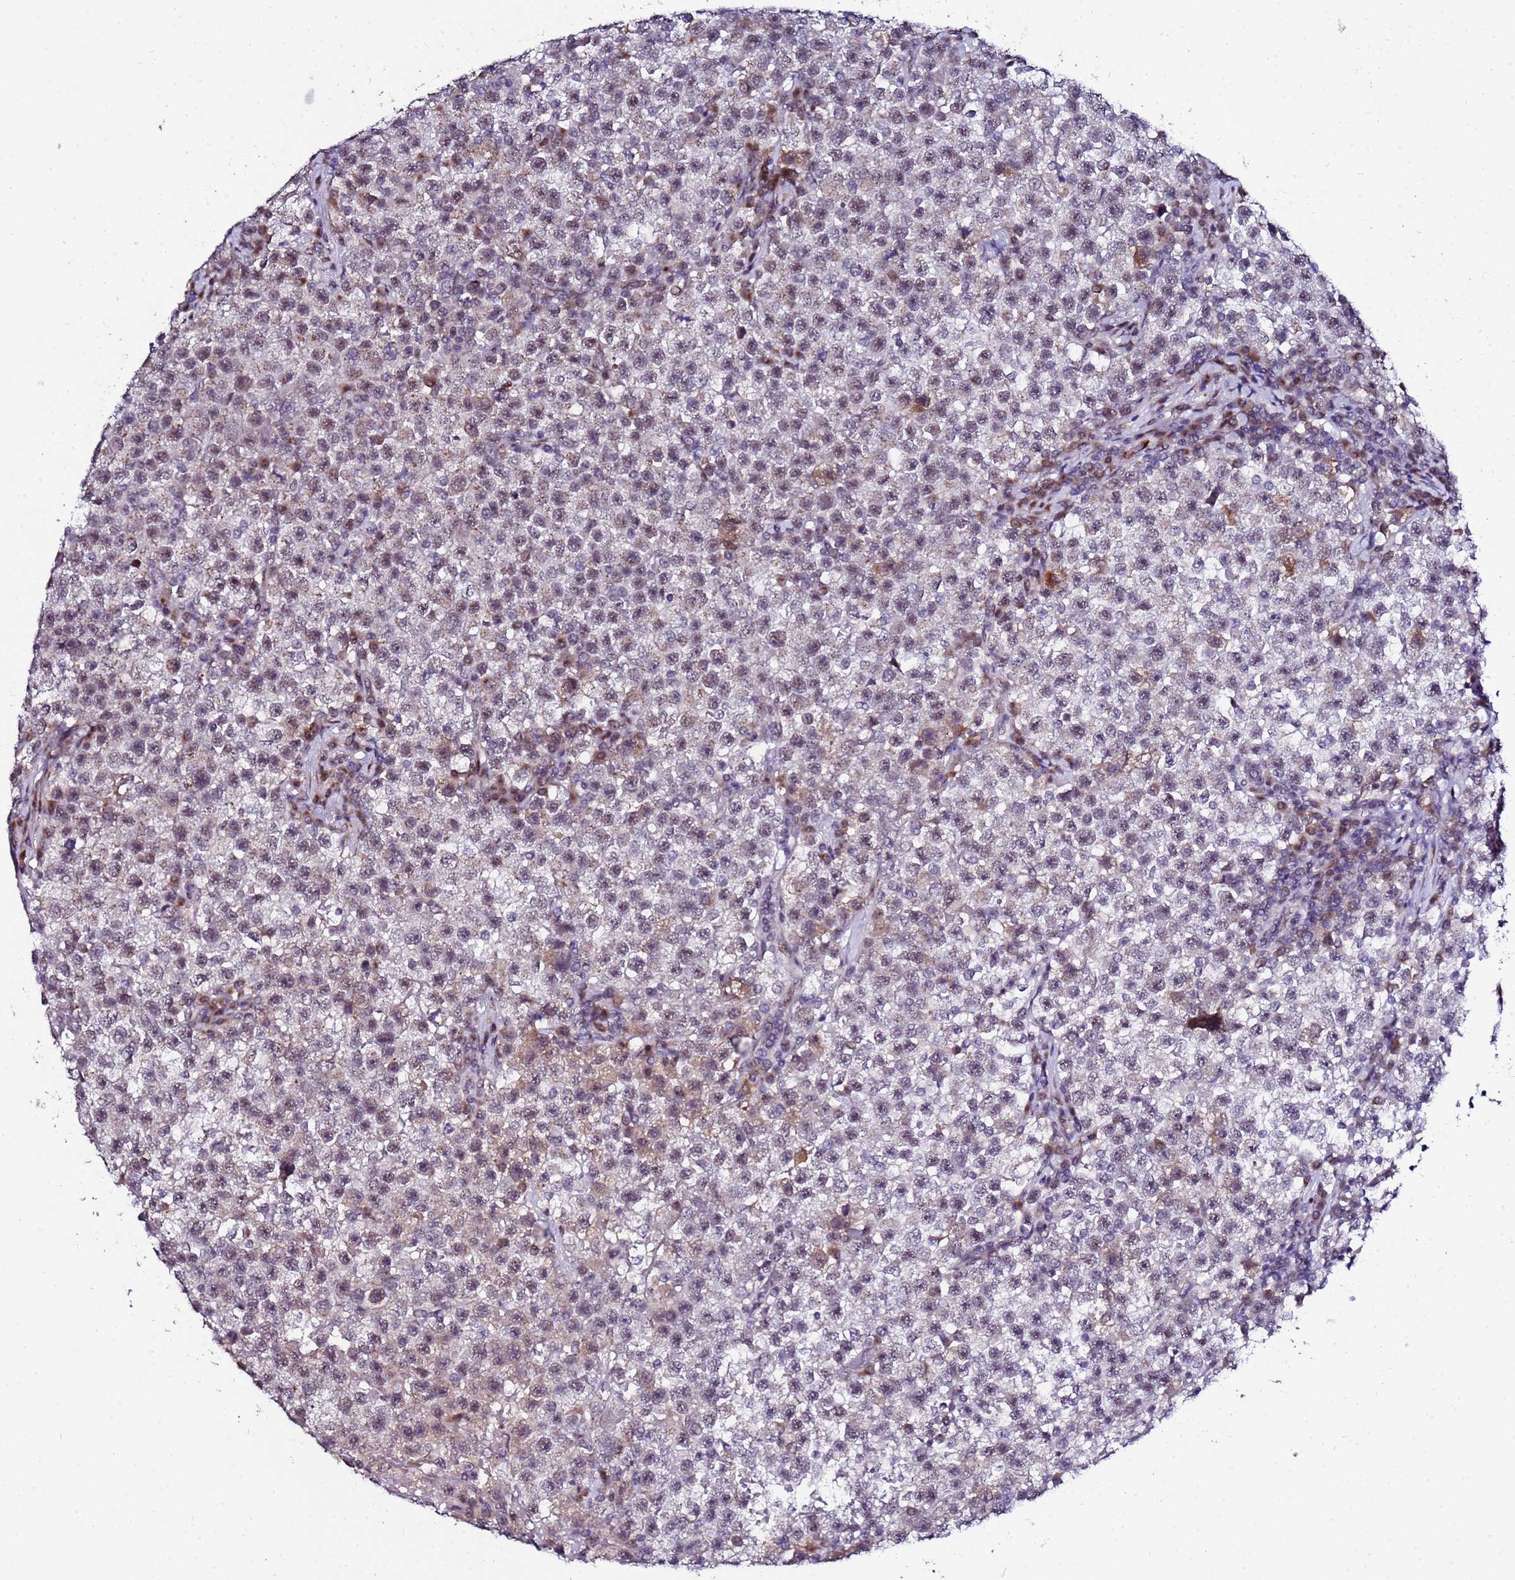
{"staining": {"intensity": "moderate", "quantity": "25%-75%", "location": "cytoplasmic/membranous,nuclear"}, "tissue": "testis cancer", "cell_type": "Tumor cells", "image_type": "cancer", "snomed": [{"axis": "morphology", "description": "Seminoma, NOS"}, {"axis": "topography", "description": "Testis"}], "caption": "Protein staining of testis cancer (seminoma) tissue reveals moderate cytoplasmic/membranous and nuclear expression in approximately 25%-75% of tumor cells. (IHC, brightfield microscopy, high magnification).", "gene": "C19orf47", "patient": {"sex": "male", "age": 22}}